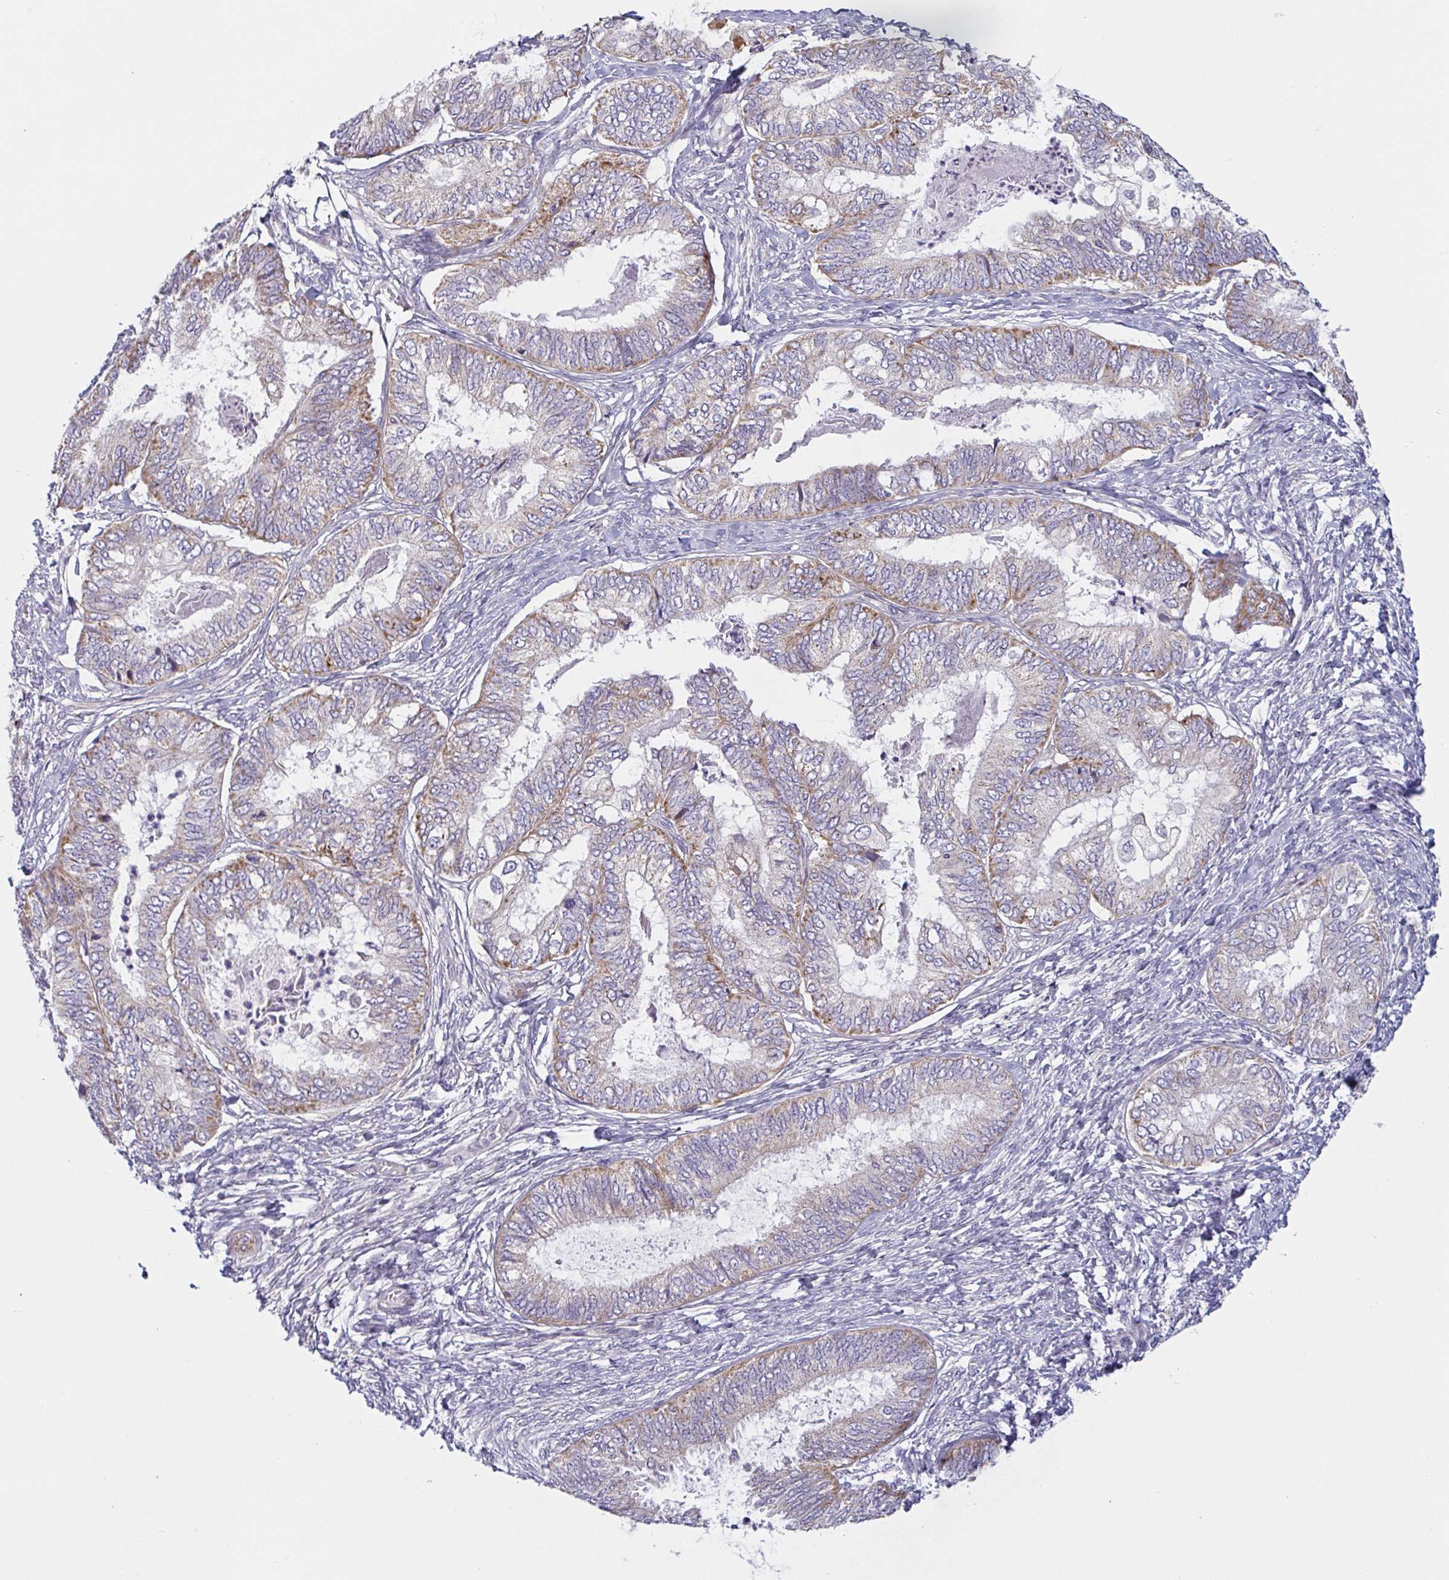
{"staining": {"intensity": "weak", "quantity": "25%-75%", "location": "cytoplasmic/membranous"}, "tissue": "ovarian cancer", "cell_type": "Tumor cells", "image_type": "cancer", "snomed": [{"axis": "morphology", "description": "Carcinoma, endometroid"}, {"axis": "topography", "description": "Ovary"}], "caption": "A micrograph of human ovarian cancer stained for a protein exhibits weak cytoplasmic/membranous brown staining in tumor cells. (Brightfield microscopy of DAB IHC at high magnification).", "gene": "MRPS2", "patient": {"sex": "female", "age": 70}}